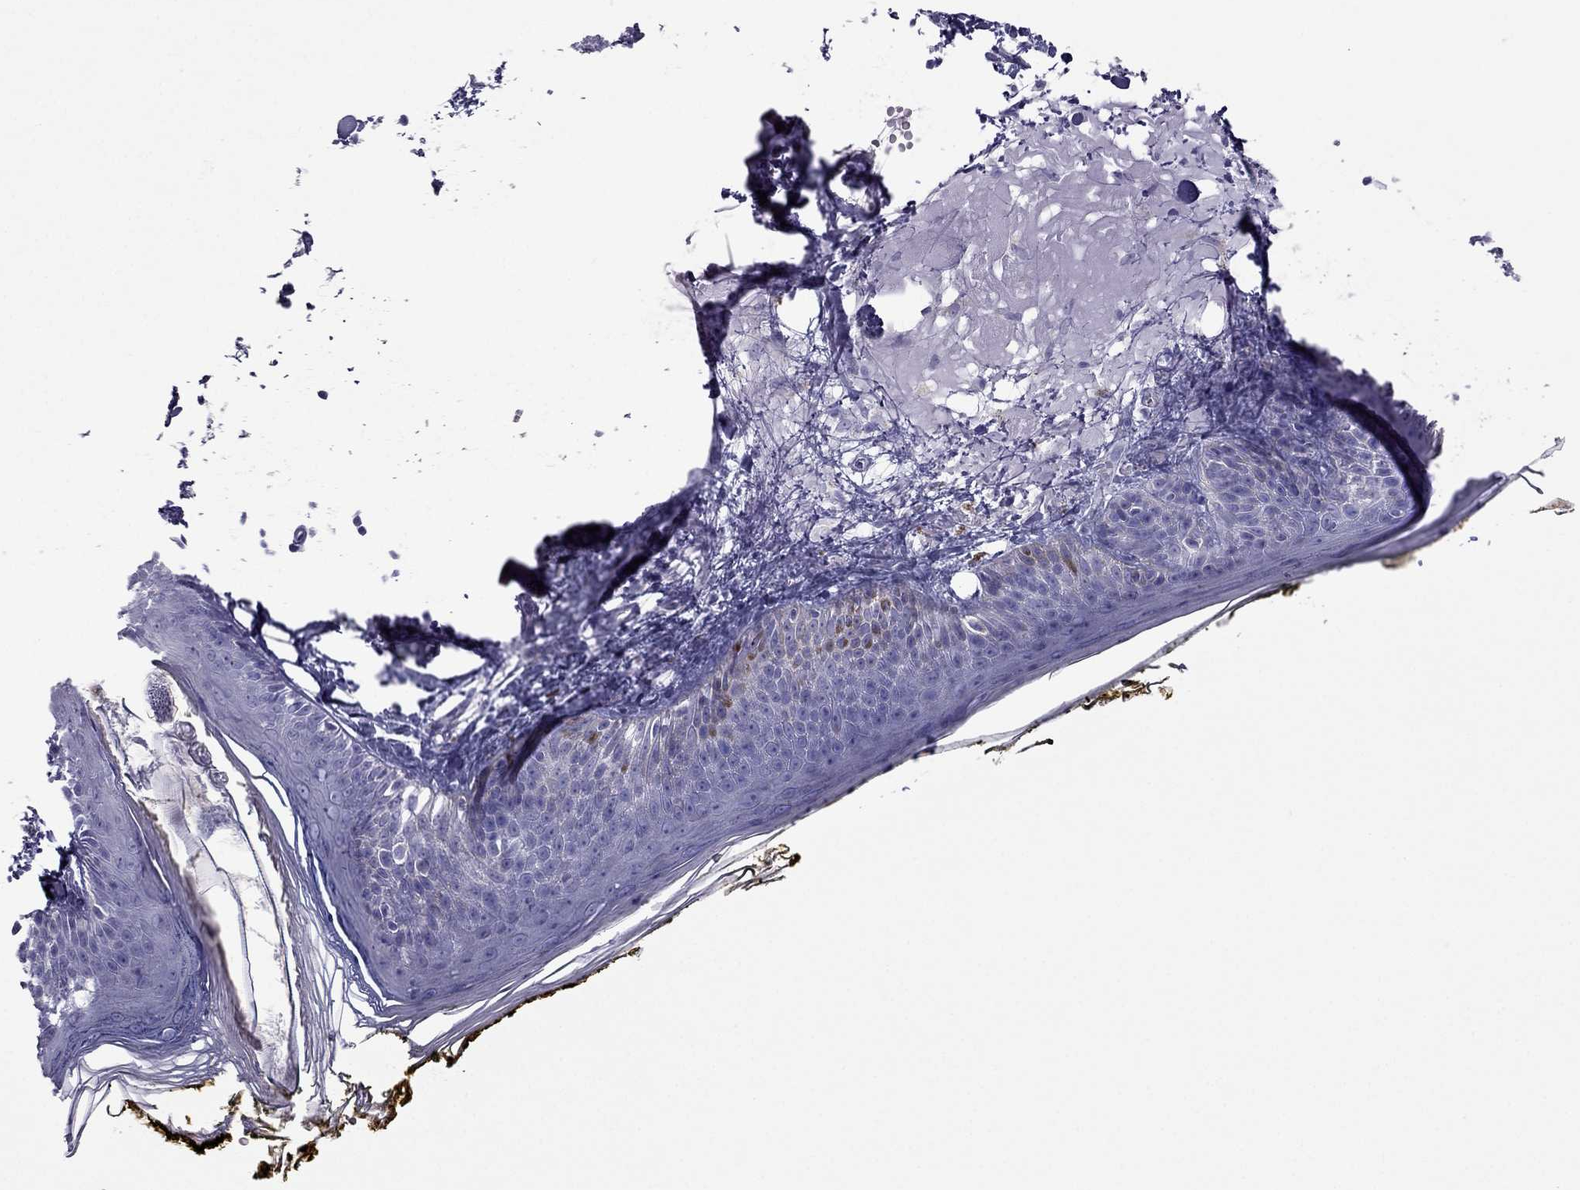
{"staining": {"intensity": "negative", "quantity": "none", "location": "none"}, "tissue": "skin", "cell_type": "Fibroblasts", "image_type": "normal", "snomed": [{"axis": "morphology", "description": "Normal tissue, NOS"}, {"axis": "topography", "description": "Skin"}], "caption": "The image displays no significant positivity in fibroblasts of skin. (Brightfield microscopy of DAB immunohistochemistry at high magnification).", "gene": "ERC2", "patient": {"sex": "male", "age": 76}}